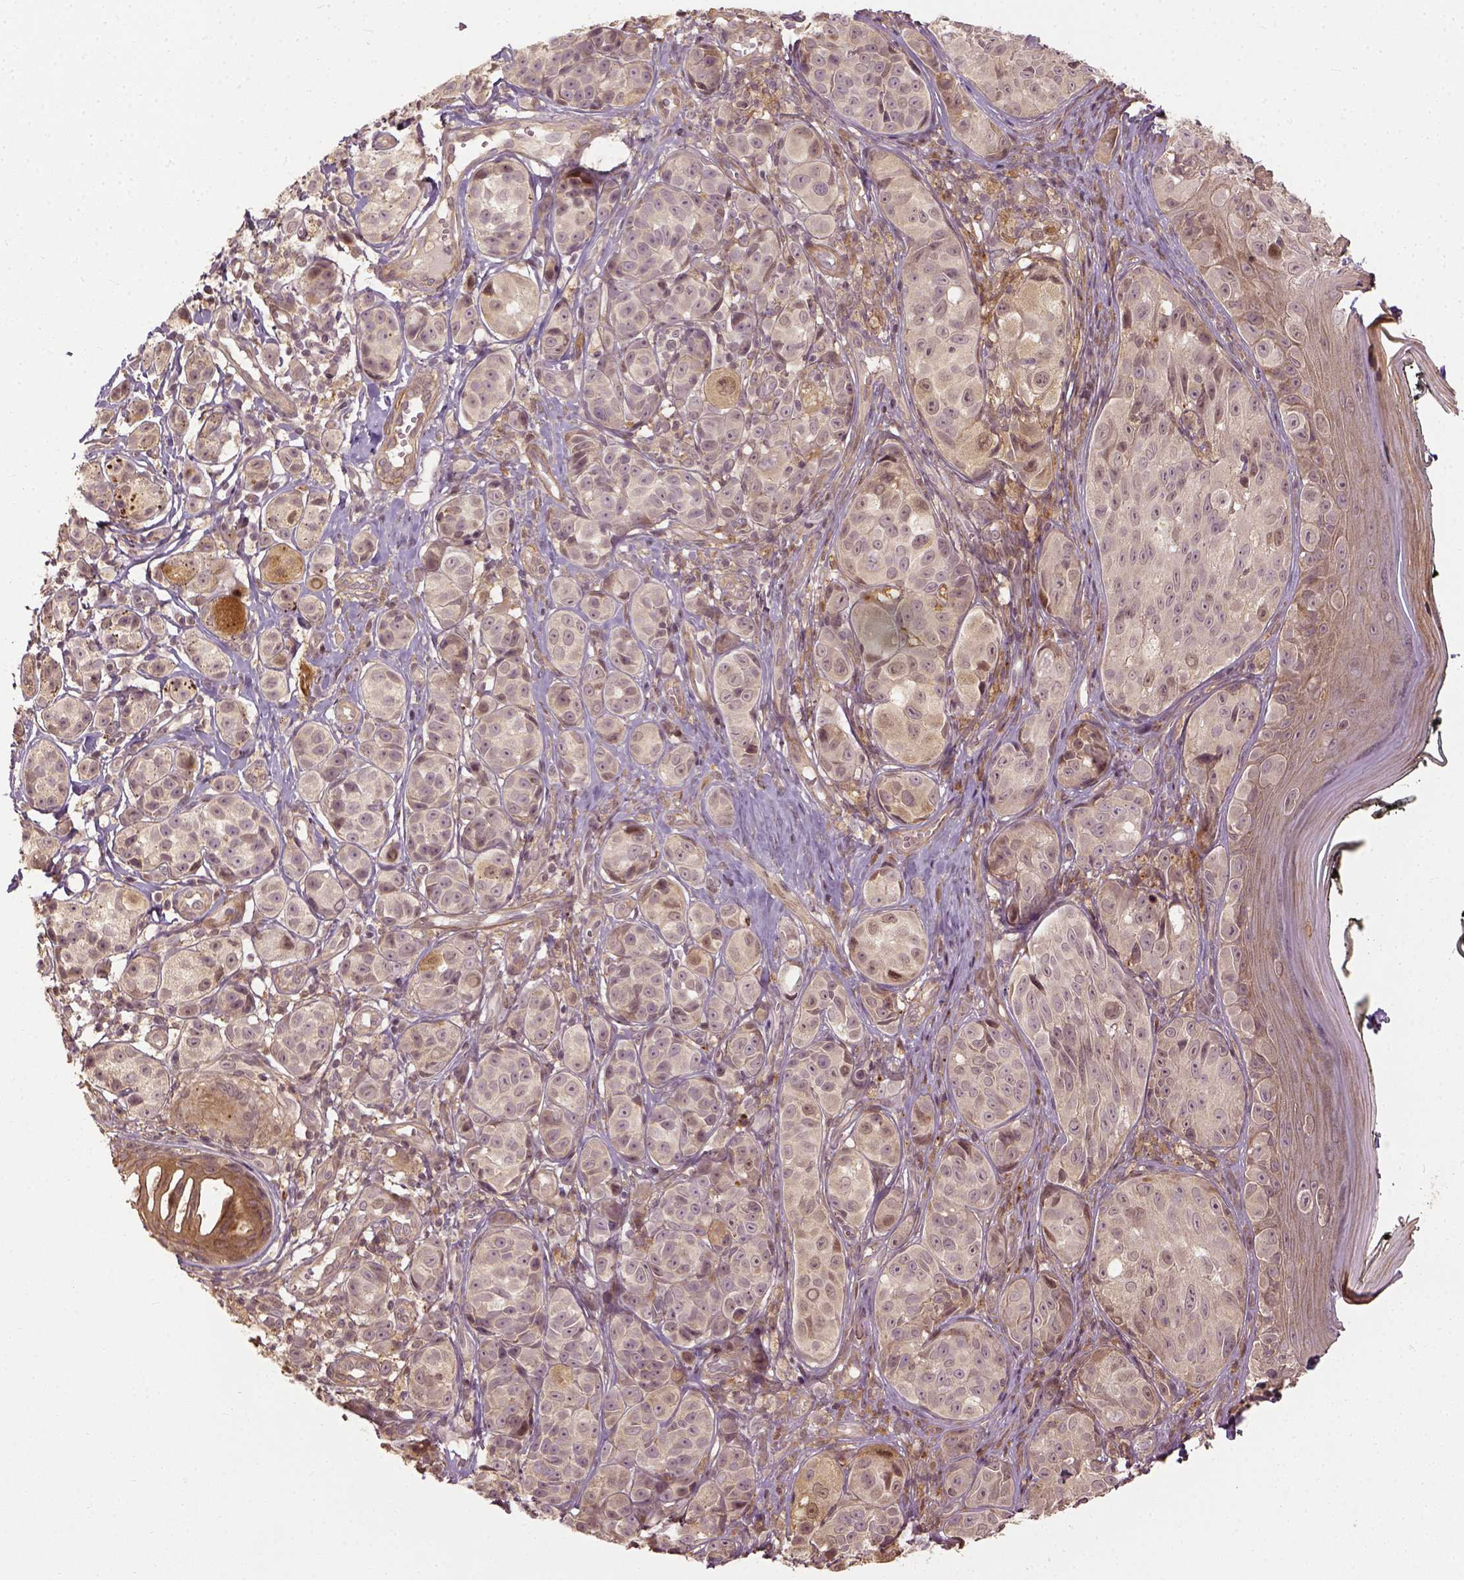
{"staining": {"intensity": "weak", "quantity": "<25%", "location": "cytoplasmic/membranous"}, "tissue": "melanoma", "cell_type": "Tumor cells", "image_type": "cancer", "snomed": [{"axis": "morphology", "description": "Malignant melanoma, NOS"}, {"axis": "topography", "description": "Skin"}], "caption": "Malignant melanoma was stained to show a protein in brown. There is no significant staining in tumor cells.", "gene": "VEGFA", "patient": {"sex": "male", "age": 48}}